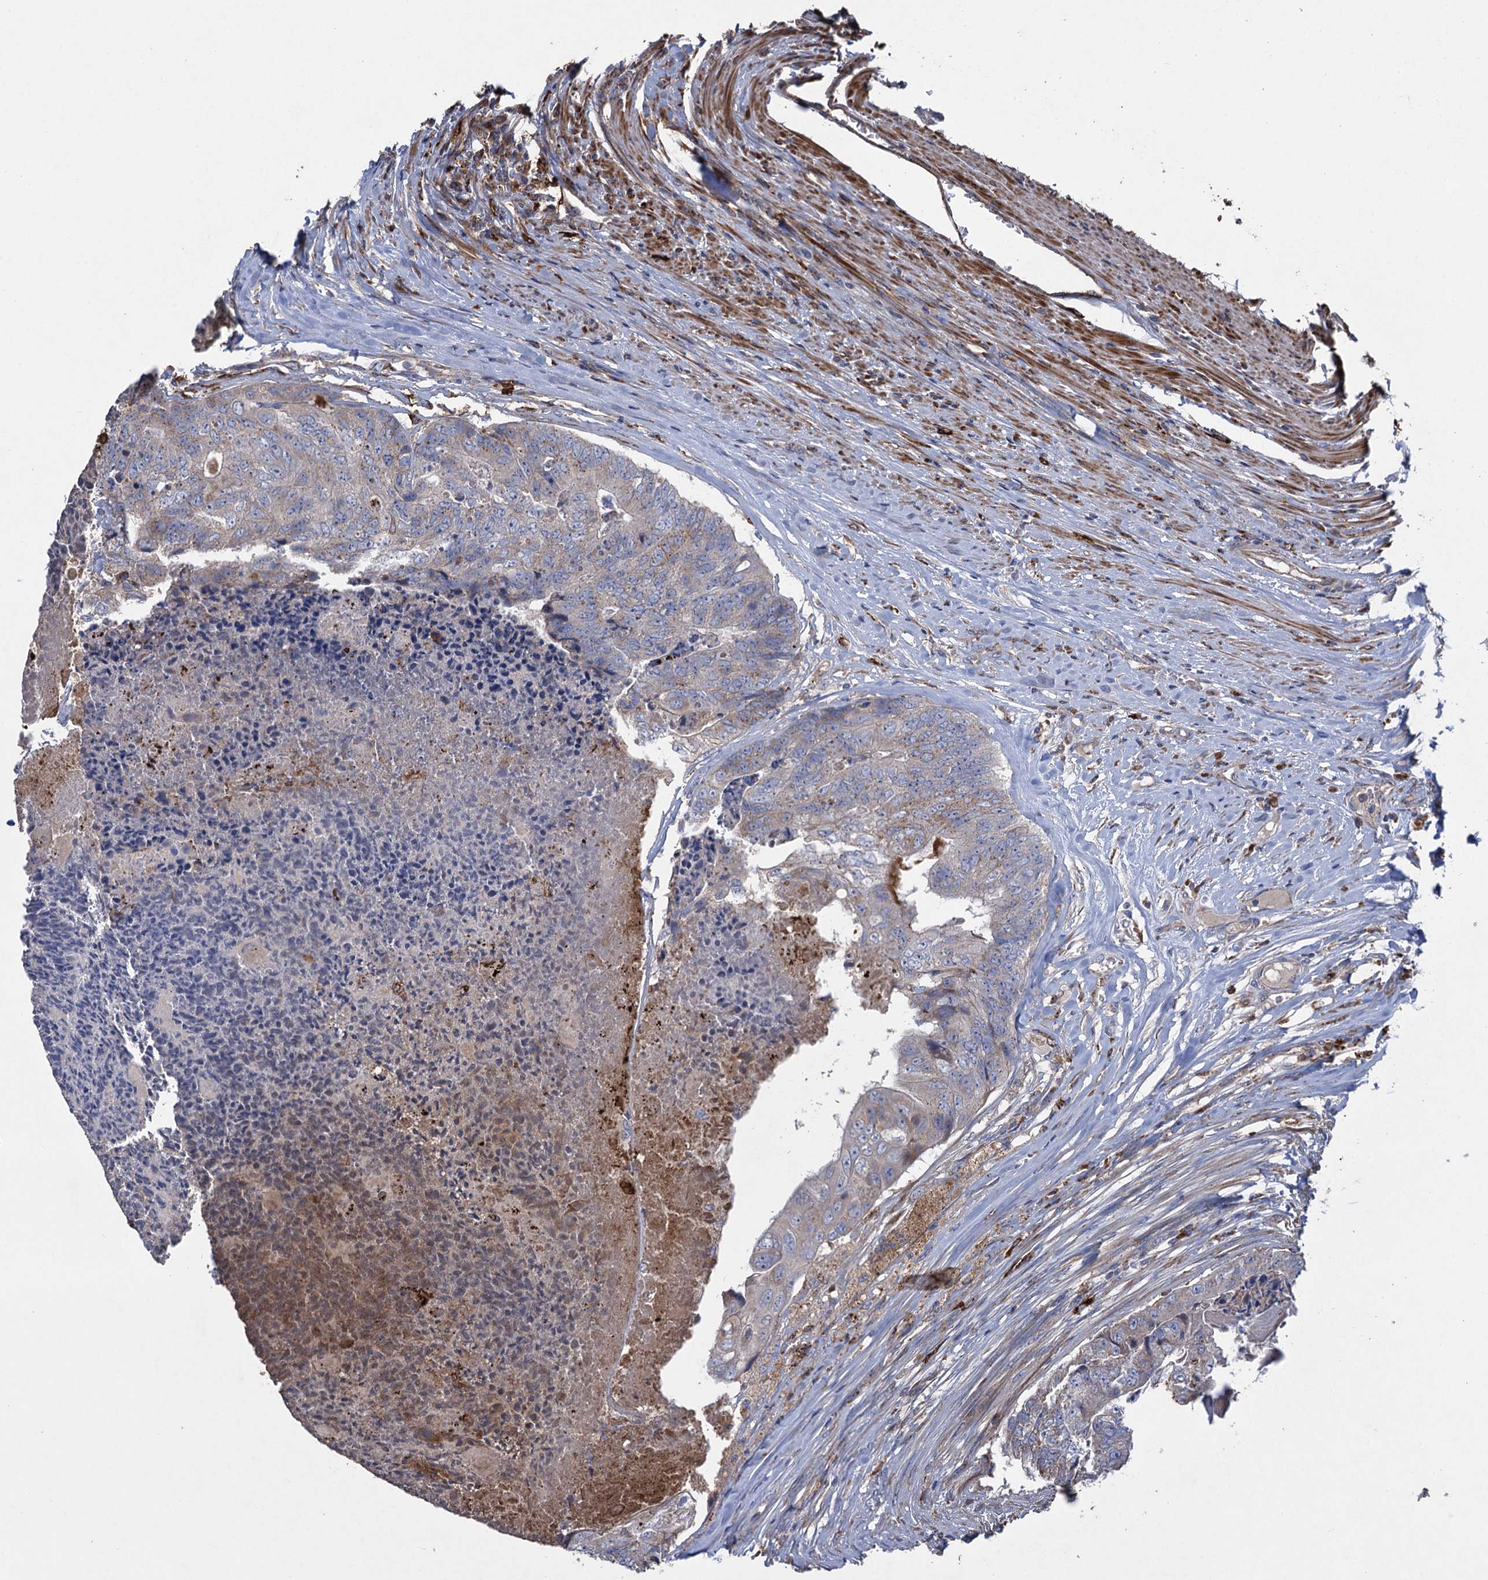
{"staining": {"intensity": "weak", "quantity": "<25%", "location": "cytoplasmic/membranous"}, "tissue": "colorectal cancer", "cell_type": "Tumor cells", "image_type": "cancer", "snomed": [{"axis": "morphology", "description": "Adenocarcinoma, NOS"}, {"axis": "topography", "description": "Colon"}], "caption": "IHC of human colorectal adenocarcinoma demonstrates no staining in tumor cells.", "gene": "TXNDC11", "patient": {"sex": "female", "age": 67}}